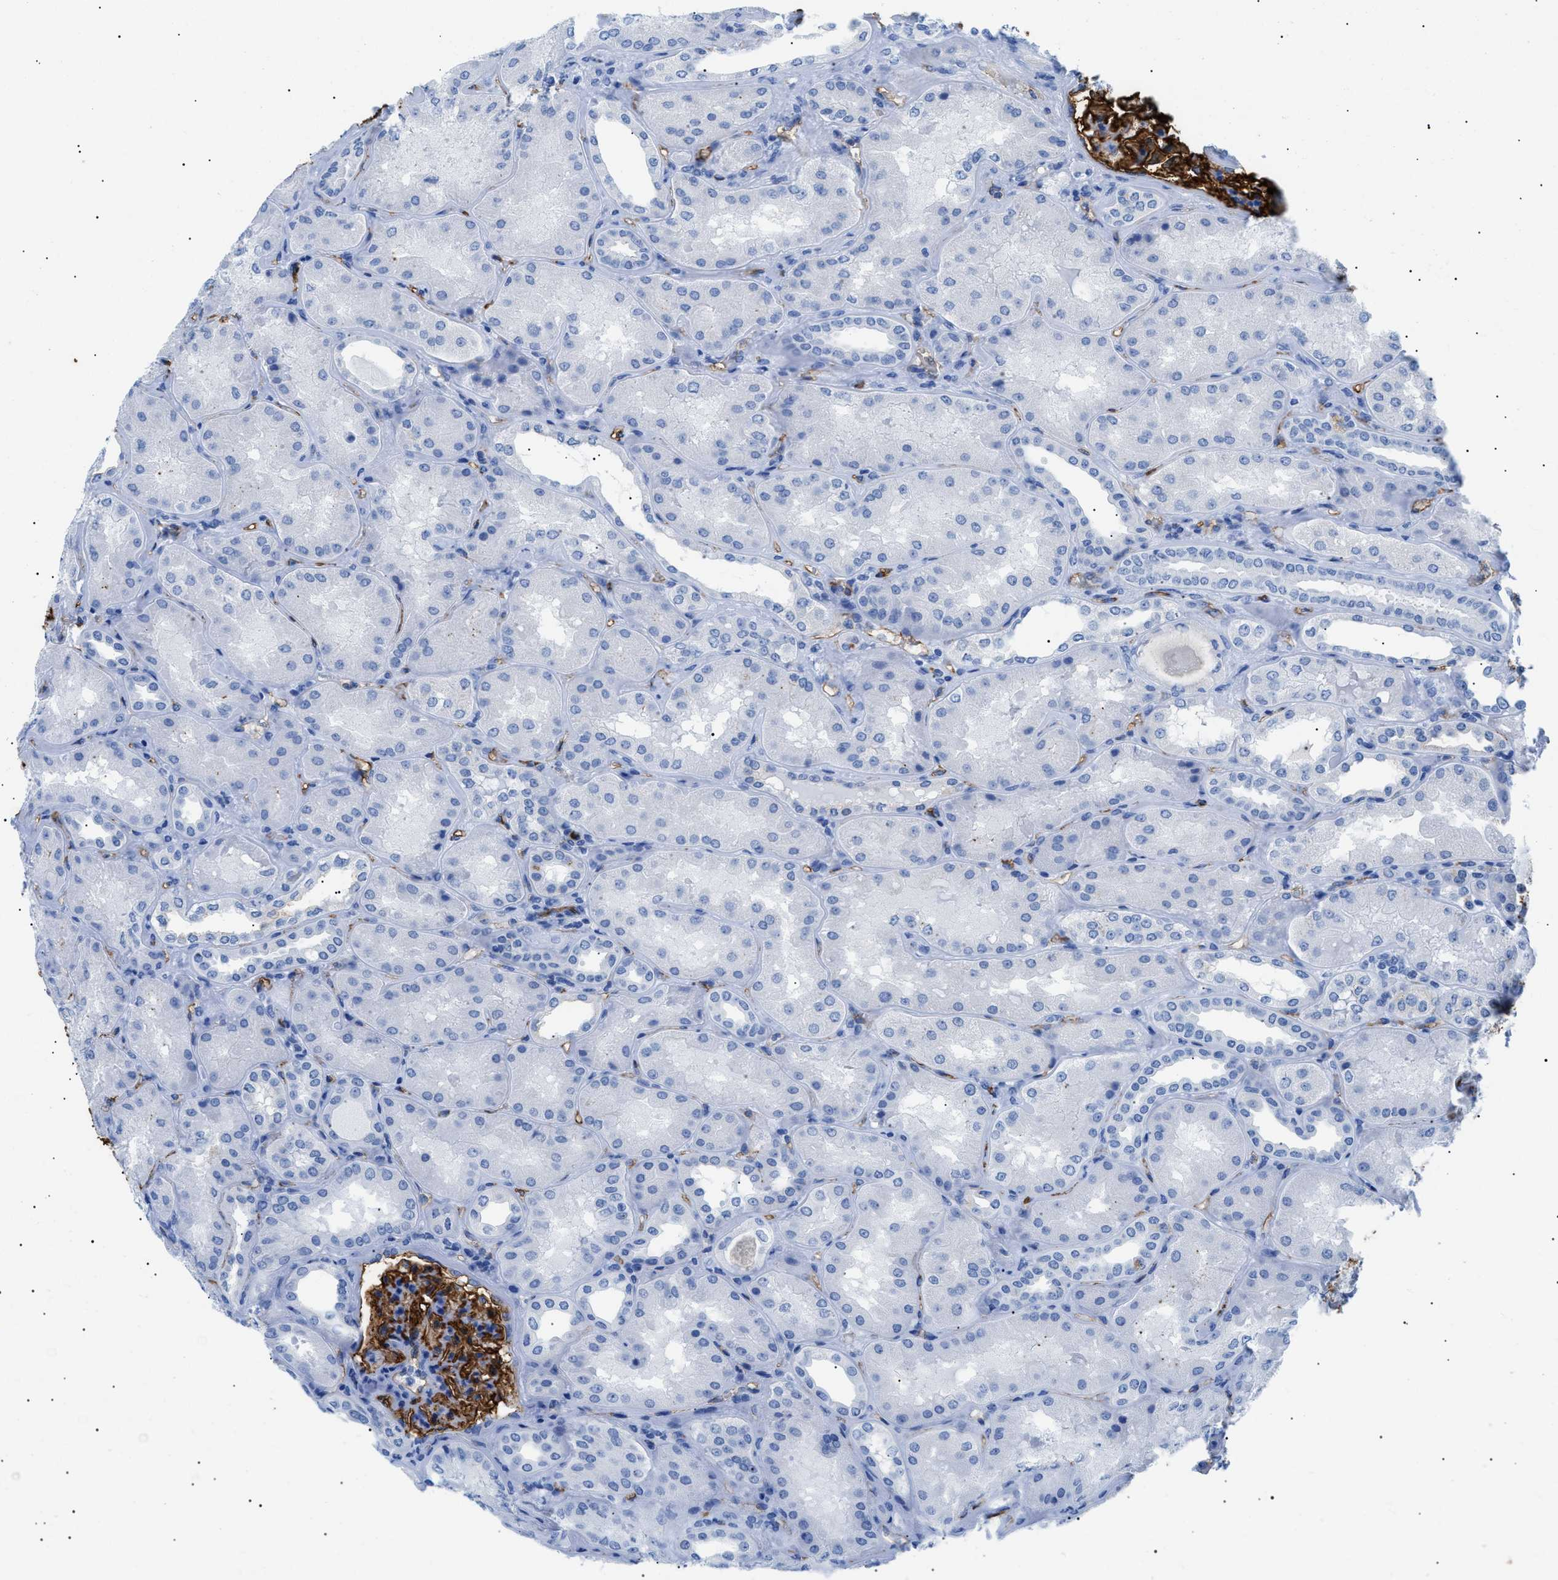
{"staining": {"intensity": "strong", "quantity": ">75%", "location": "cytoplasmic/membranous"}, "tissue": "kidney", "cell_type": "Cells in glomeruli", "image_type": "normal", "snomed": [{"axis": "morphology", "description": "Normal tissue, NOS"}, {"axis": "topography", "description": "Kidney"}], "caption": "Cells in glomeruli reveal high levels of strong cytoplasmic/membranous staining in approximately >75% of cells in normal kidney. The protein of interest is shown in brown color, while the nuclei are stained blue.", "gene": "PODXL", "patient": {"sex": "female", "age": 56}}